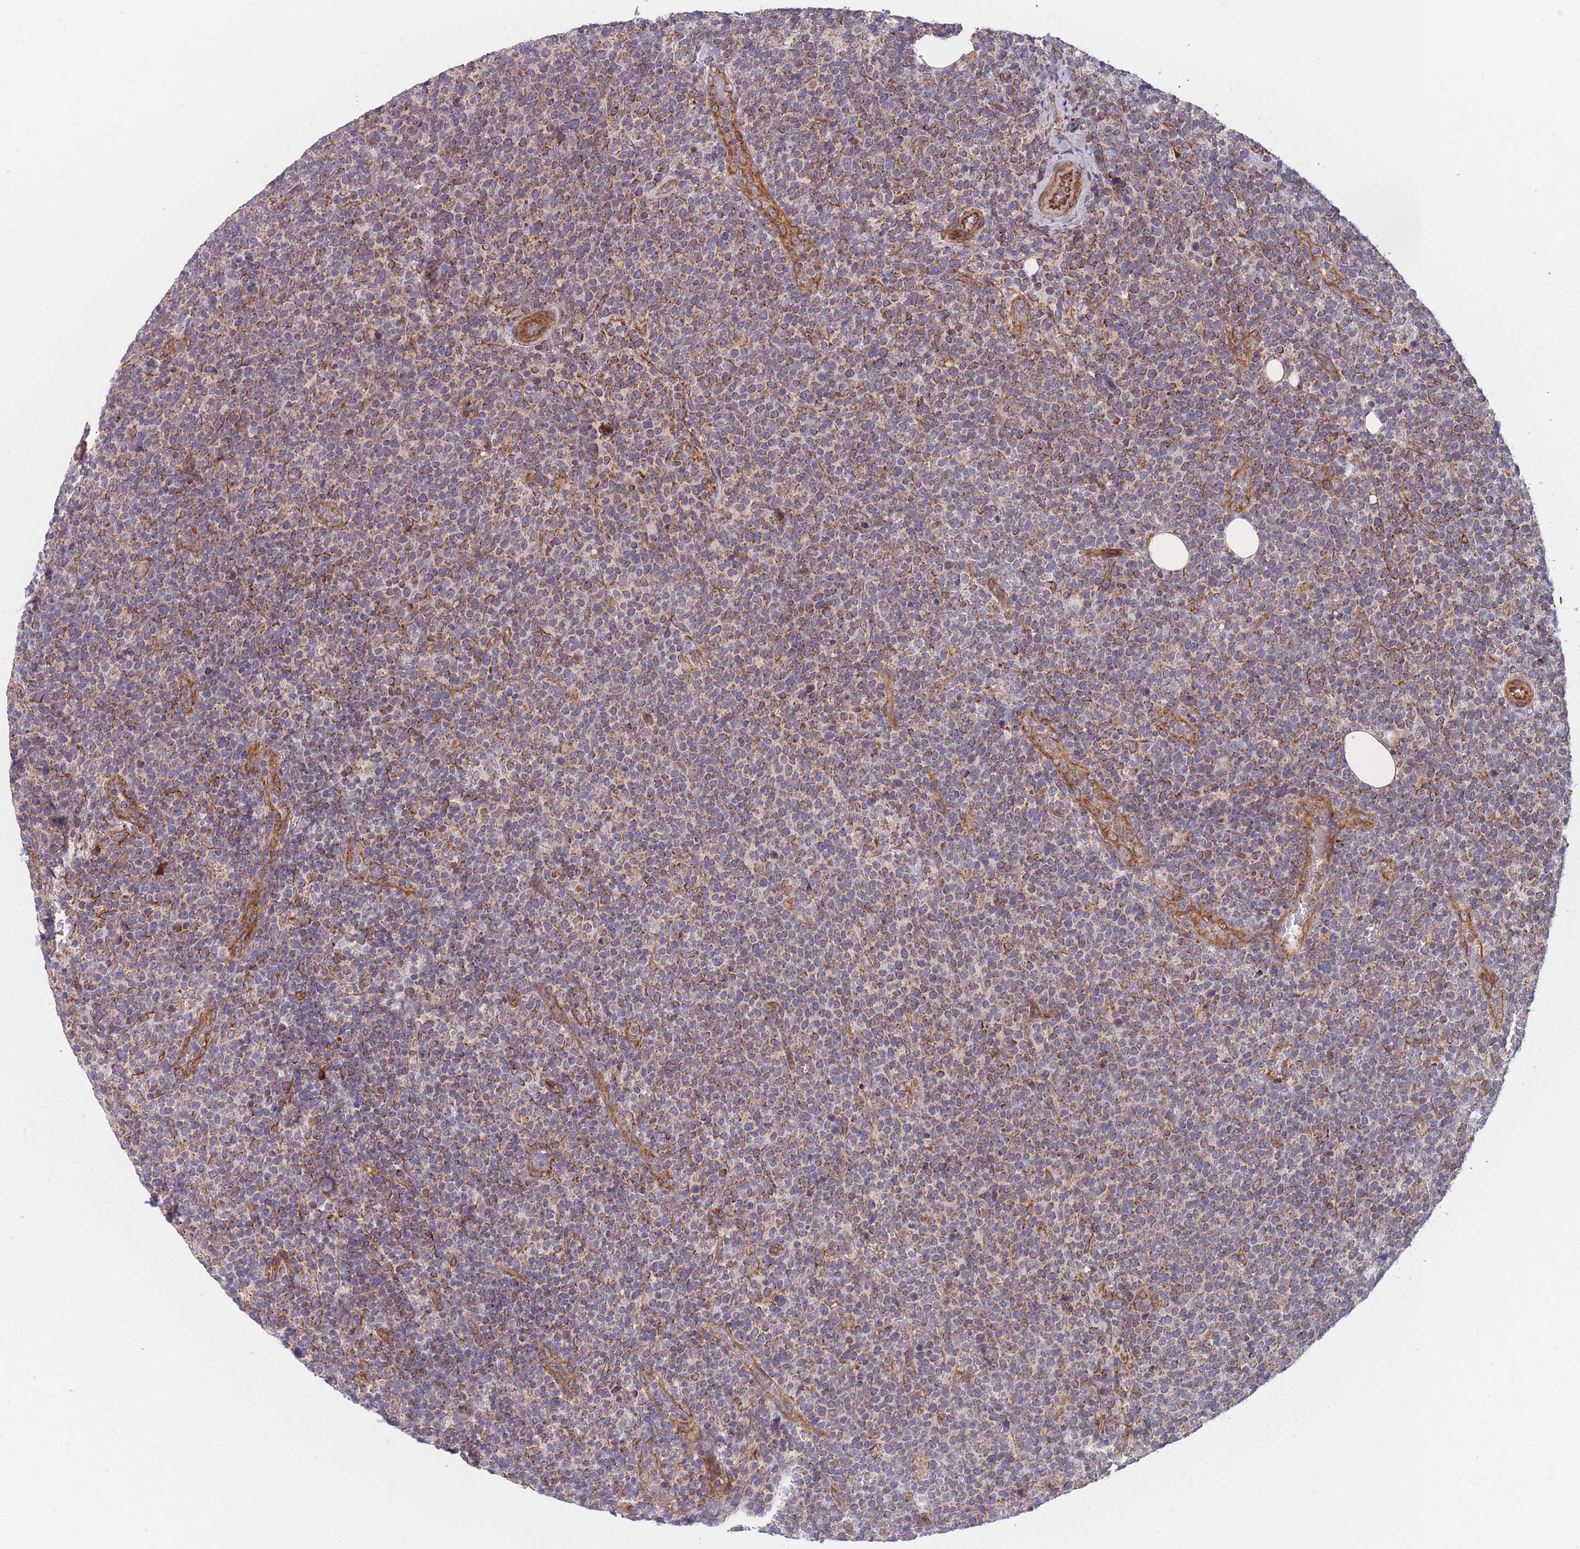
{"staining": {"intensity": "weak", "quantity": ">75%", "location": "cytoplasmic/membranous"}, "tissue": "lymphoma", "cell_type": "Tumor cells", "image_type": "cancer", "snomed": [{"axis": "morphology", "description": "Malignant lymphoma, non-Hodgkin's type, High grade"}, {"axis": "topography", "description": "Lymph node"}], "caption": "This is a histology image of immunohistochemistry staining of lymphoma, which shows weak expression in the cytoplasmic/membranous of tumor cells.", "gene": "MTRES1", "patient": {"sex": "male", "age": 61}}